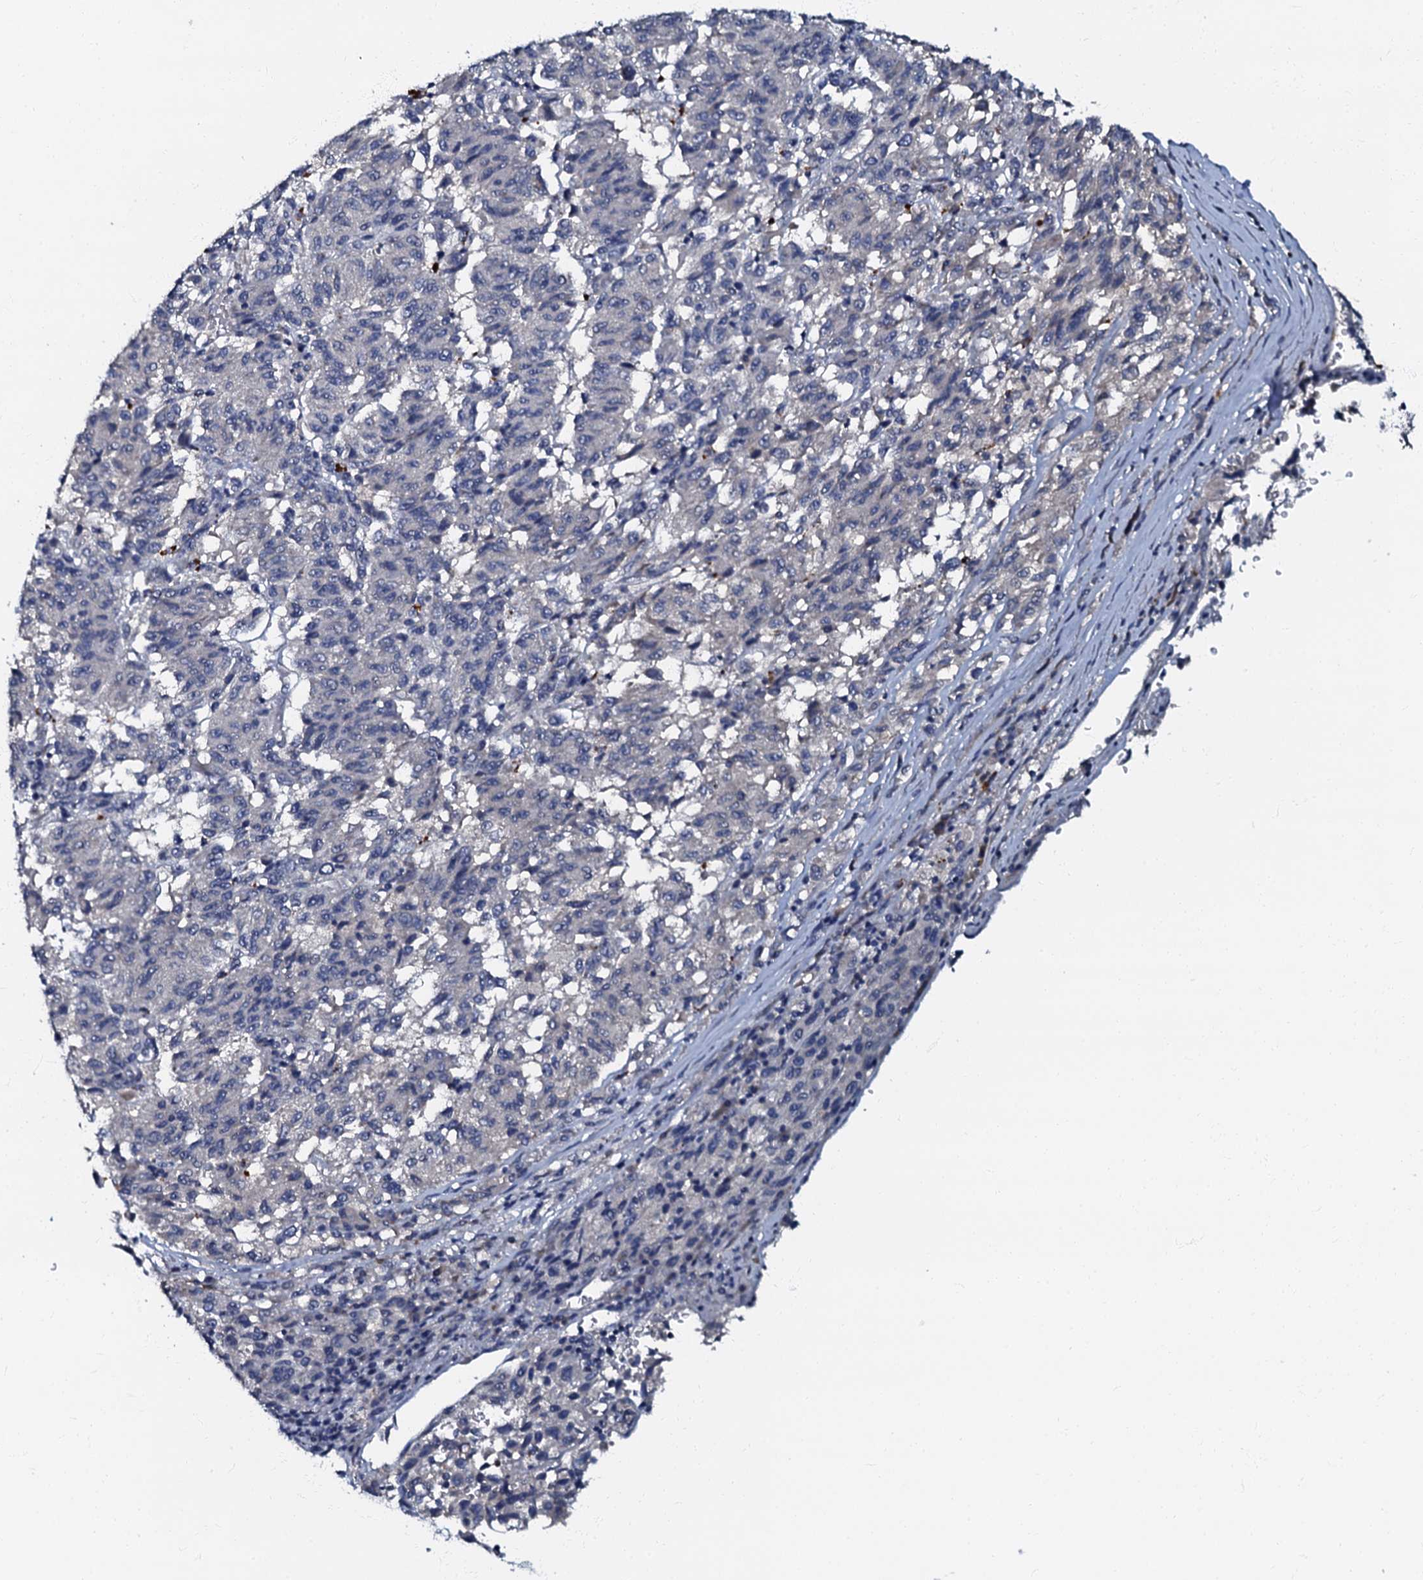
{"staining": {"intensity": "negative", "quantity": "none", "location": "none"}, "tissue": "melanoma", "cell_type": "Tumor cells", "image_type": "cancer", "snomed": [{"axis": "morphology", "description": "Malignant melanoma, Metastatic site"}, {"axis": "topography", "description": "Lung"}], "caption": "IHC micrograph of malignant melanoma (metastatic site) stained for a protein (brown), which demonstrates no positivity in tumor cells. (DAB (3,3'-diaminobenzidine) immunohistochemistry (IHC), high magnification).", "gene": "OLAH", "patient": {"sex": "male", "age": 64}}